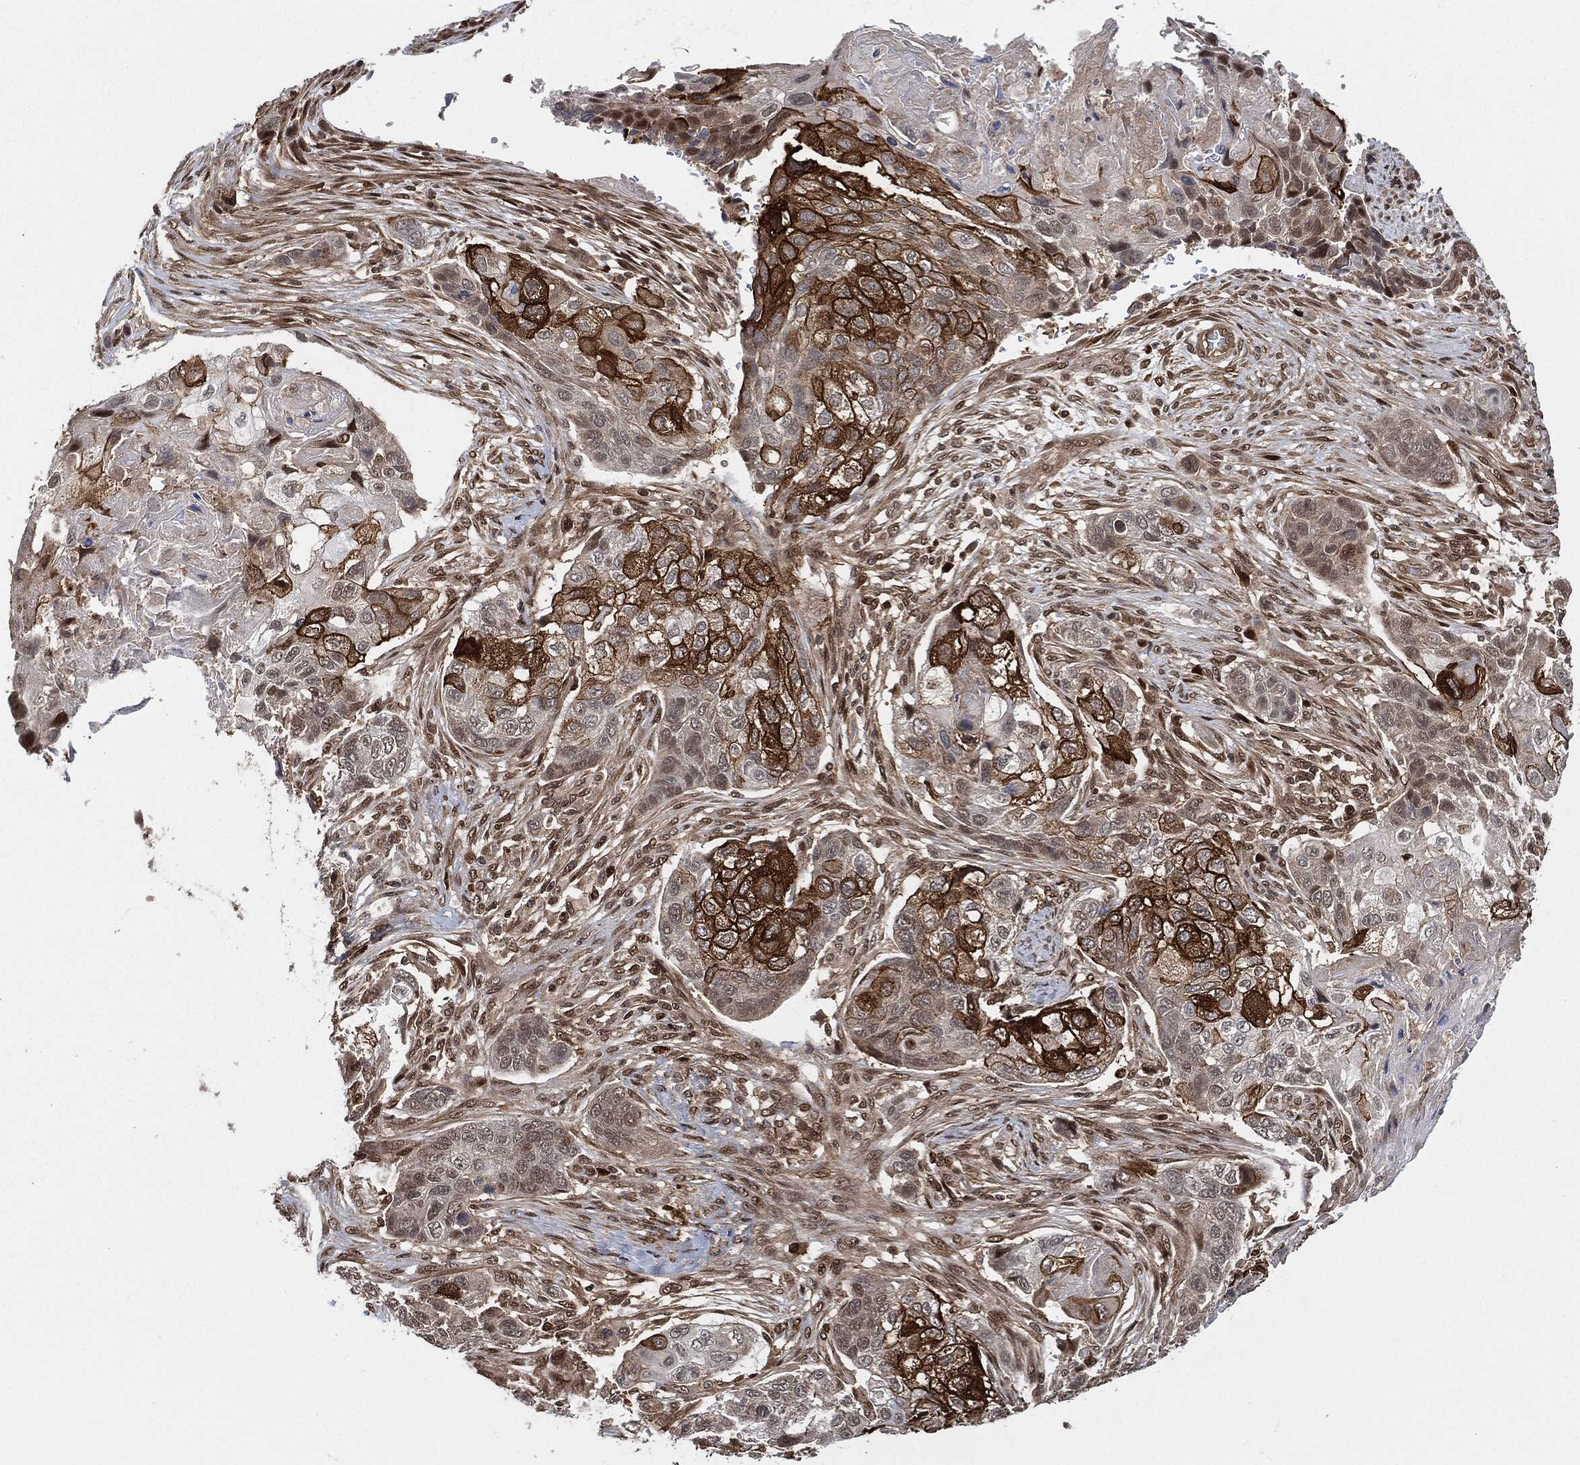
{"staining": {"intensity": "strong", "quantity": "<25%", "location": "cytoplasmic/membranous"}, "tissue": "lung cancer", "cell_type": "Tumor cells", "image_type": "cancer", "snomed": [{"axis": "morphology", "description": "Normal tissue, NOS"}, {"axis": "morphology", "description": "Squamous cell carcinoma, NOS"}, {"axis": "topography", "description": "Bronchus"}, {"axis": "topography", "description": "Lung"}], "caption": "About <25% of tumor cells in lung cancer display strong cytoplasmic/membranous protein staining as visualized by brown immunohistochemical staining.", "gene": "CUTA", "patient": {"sex": "male", "age": 69}}